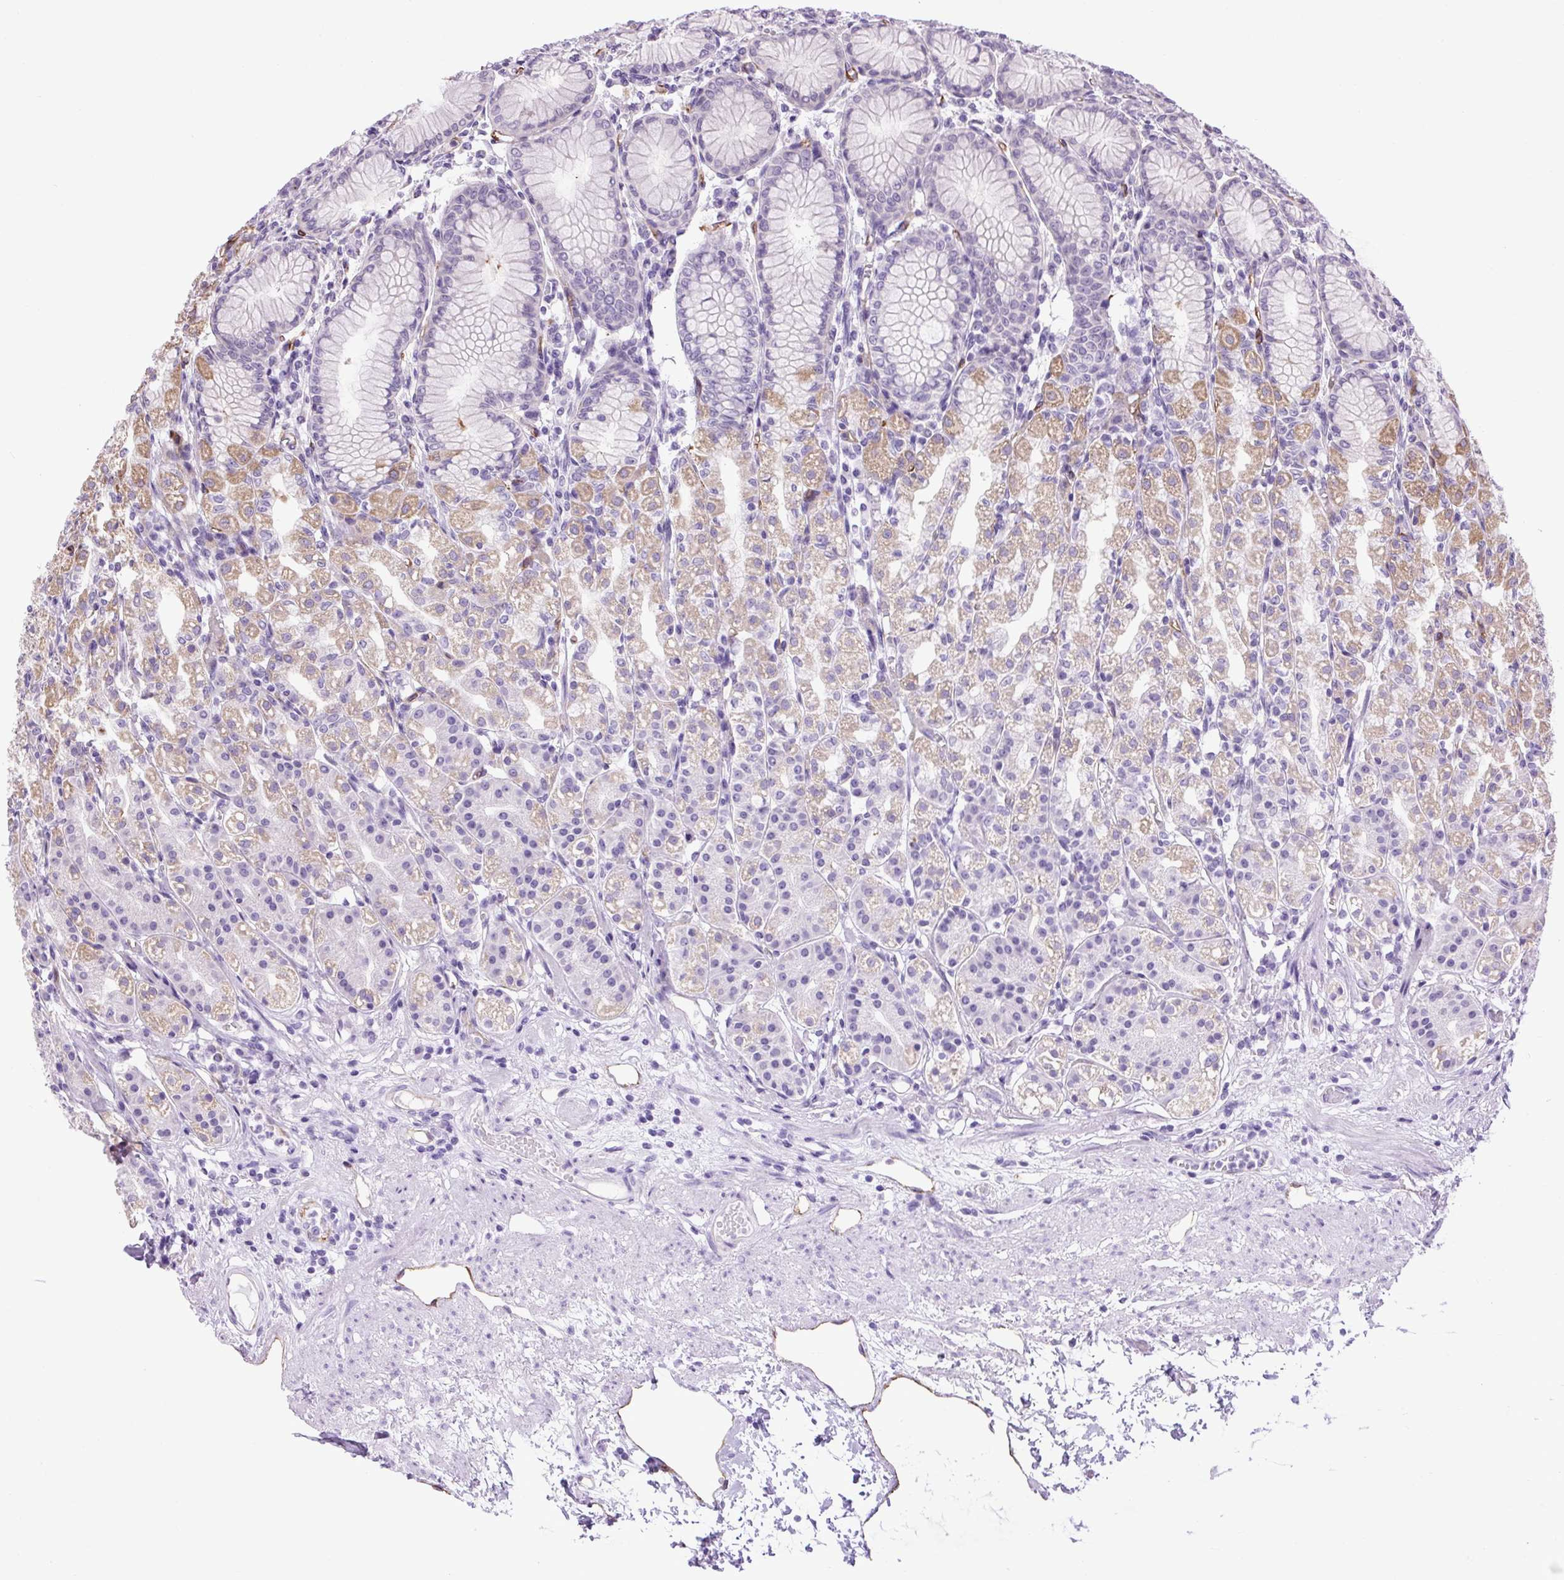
{"staining": {"intensity": "moderate", "quantity": "<25%", "location": "cytoplasmic/membranous"}, "tissue": "stomach", "cell_type": "Glandular cells", "image_type": "normal", "snomed": [{"axis": "morphology", "description": "Normal tissue, NOS"}, {"axis": "topography", "description": "Stomach"}], "caption": "IHC histopathology image of normal stomach: human stomach stained using immunohistochemistry (IHC) shows low levels of moderate protein expression localized specifically in the cytoplasmic/membranous of glandular cells, appearing as a cytoplasmic/membranous brown color.", "gene": "RNASE10", "patient": {"sex": "female", "age": 57}}